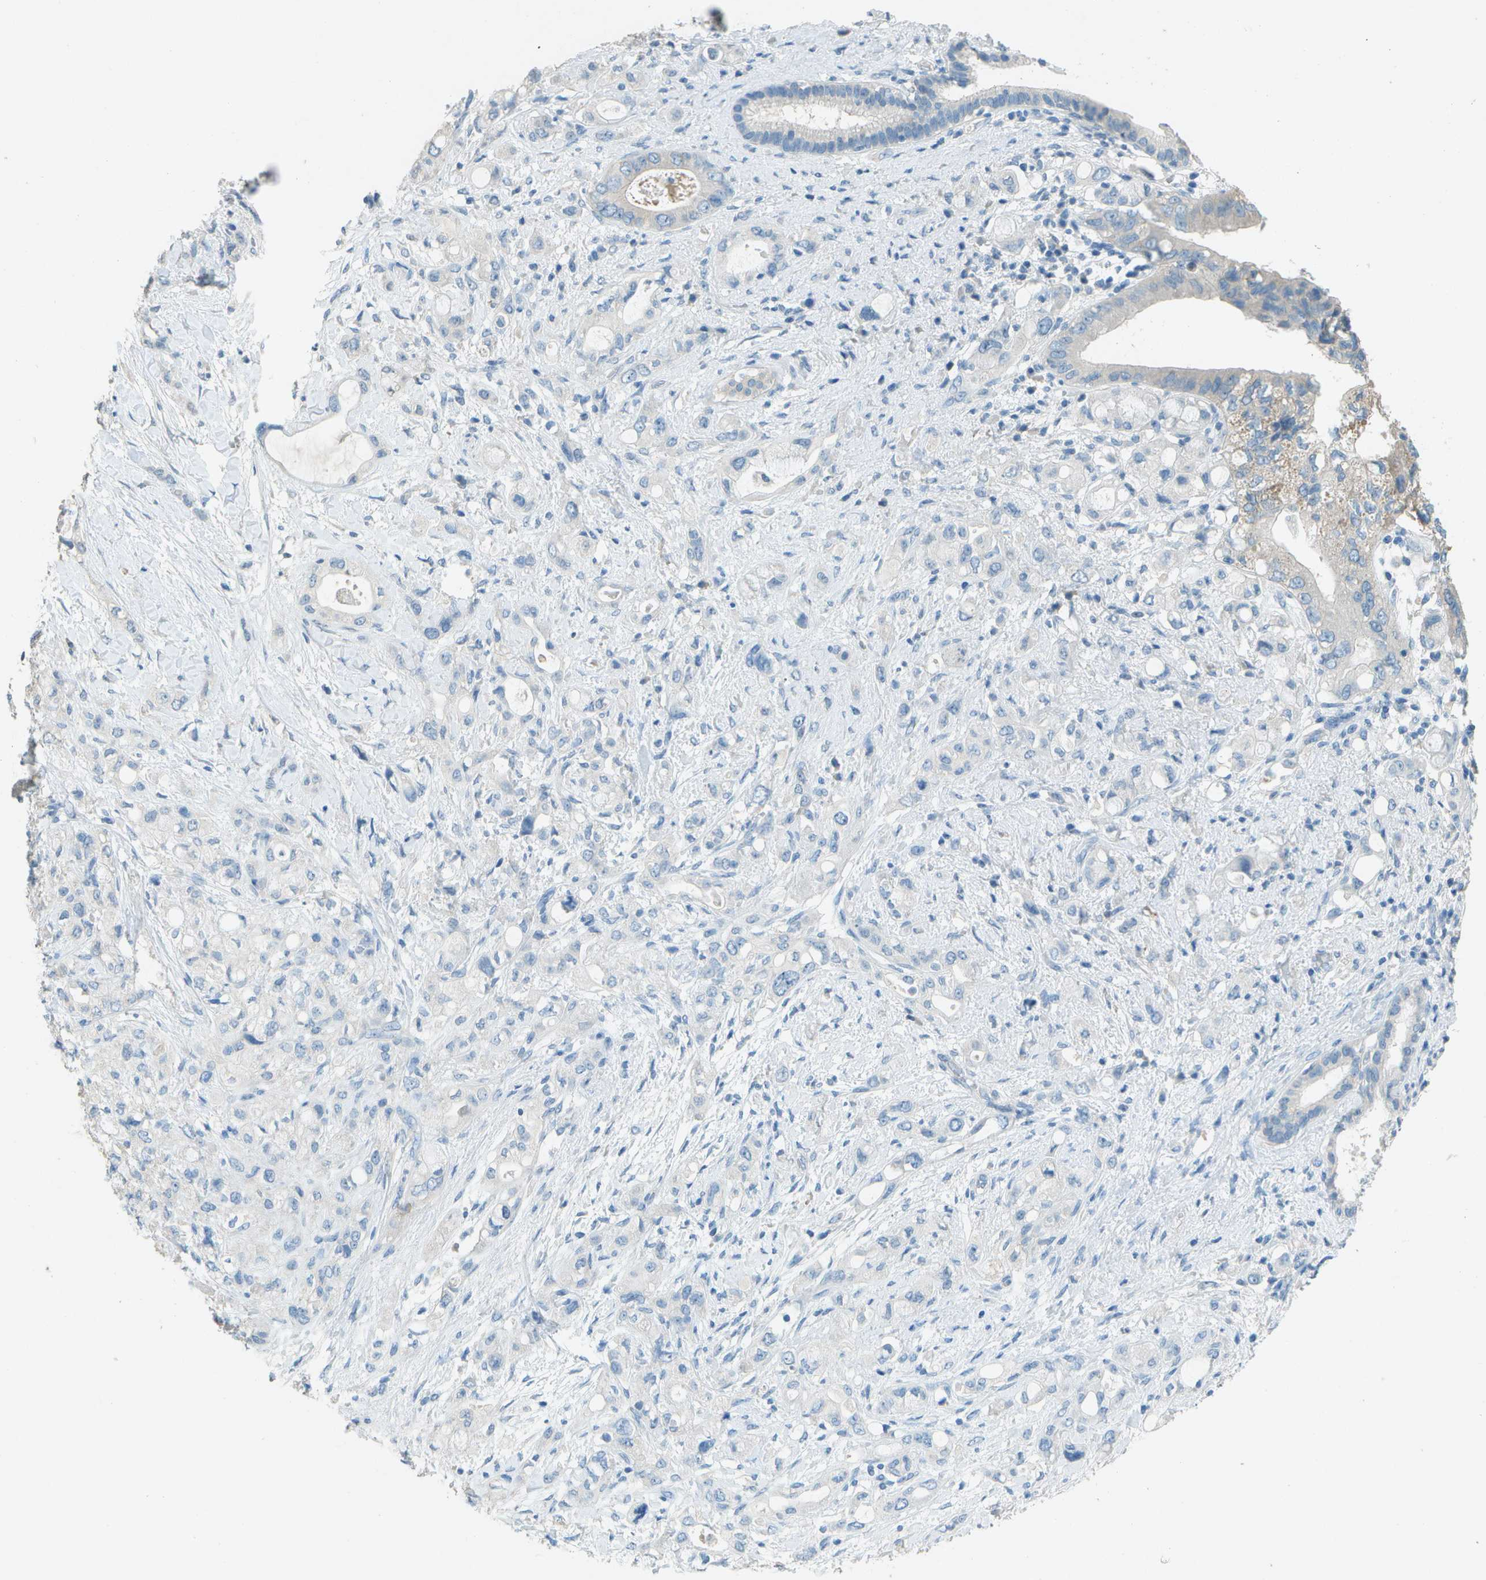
{"staining": {"intensity": "negative", "quantity": "none", "location": "none"}, "tissue": "pancreatic cancer", "cell_type": "Tumor cells", "image_type": "cancer", "snomed": [{"axis": "morphology", "description": "Adenocarcinoma, NOS"}, {"axis": "topography", "description": "Pancreas"}], "caption": "Protein analysis of pancreatic cancer (adenocarcinoma) exhibits no significant staining in tumor cells.", "gene": "LGI2", "patient": {"sex": "female", "age": 56}}